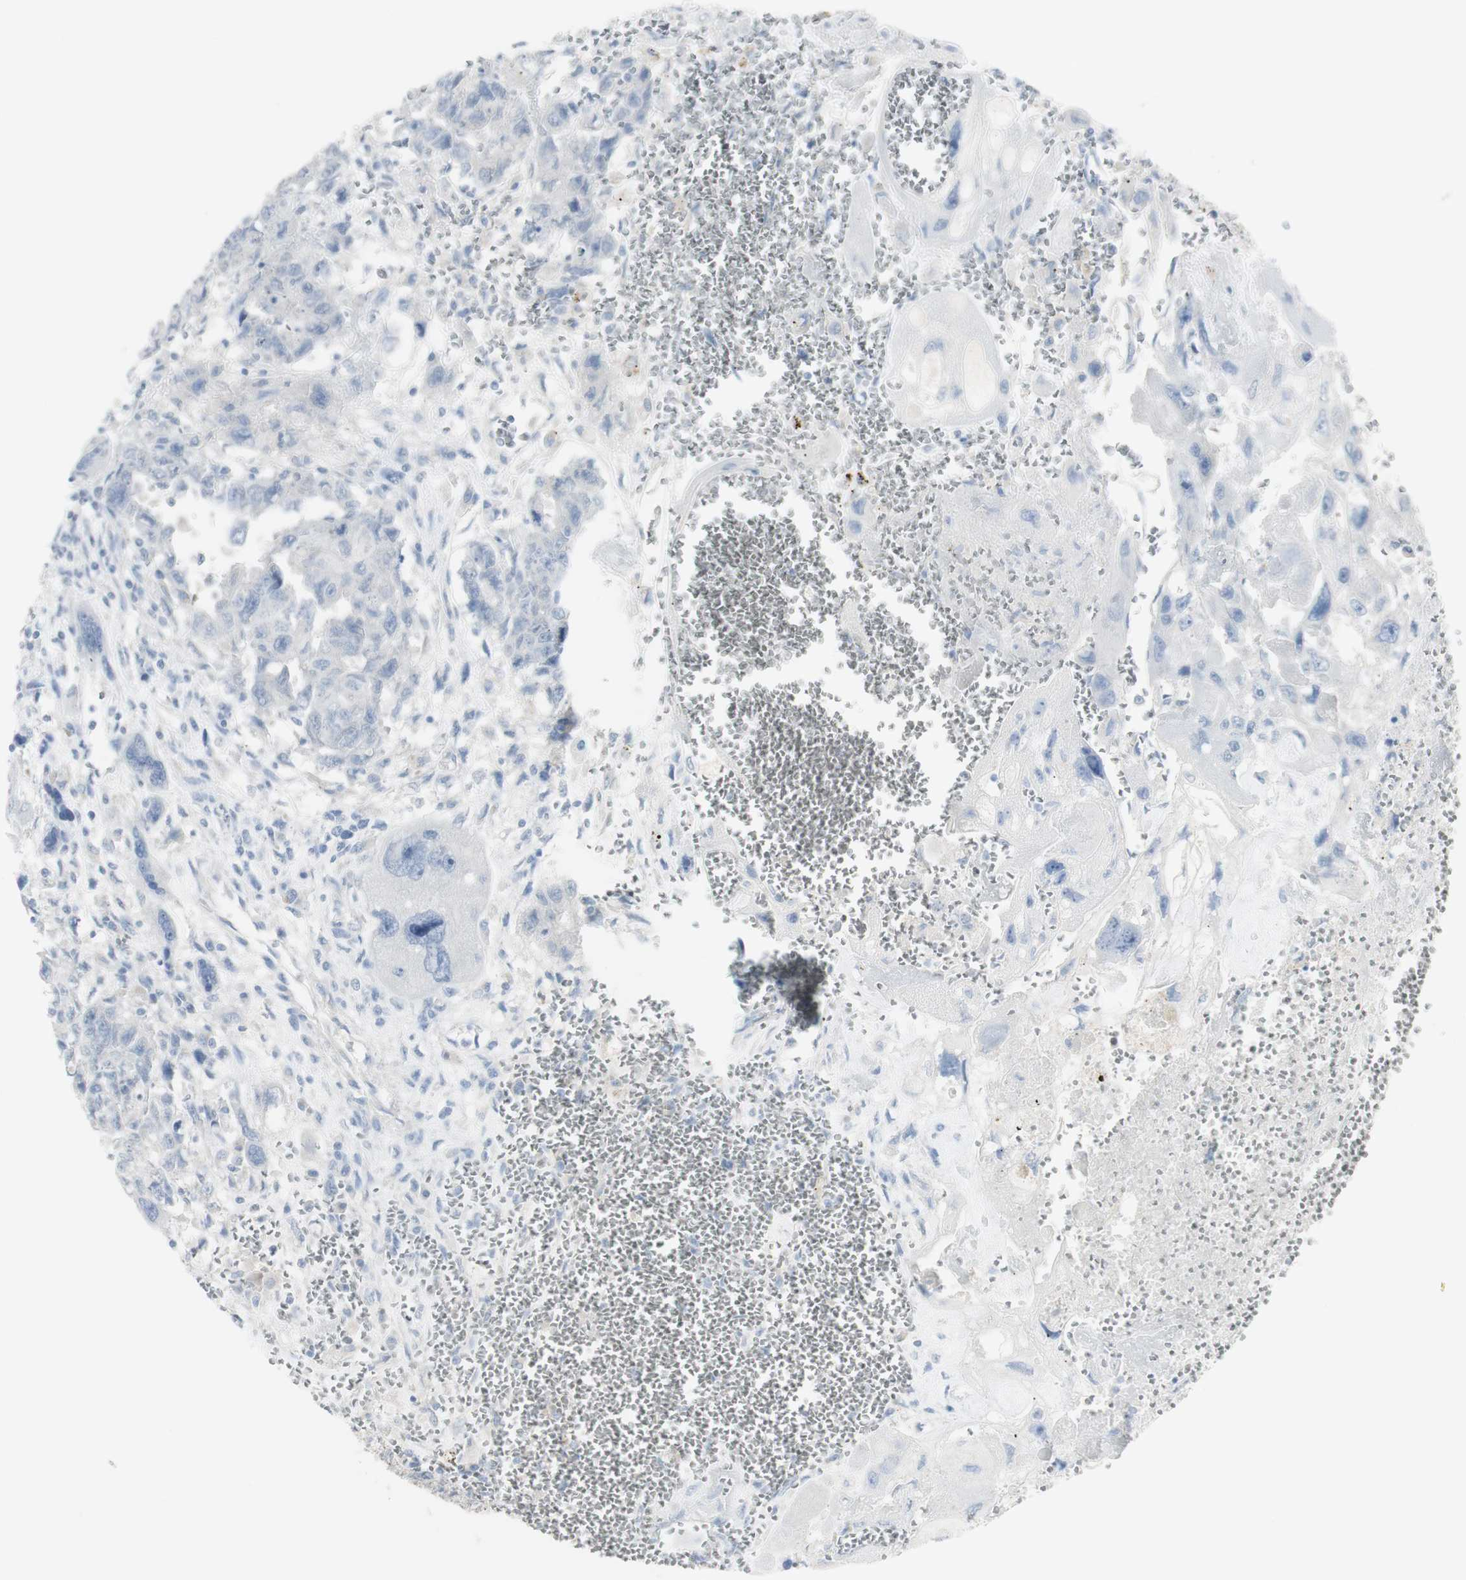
{"staining": {"intensity": "negative", "quantity": "none", "location": "none"}, "tissue": "testis cancer", "cell_type": "Tumor cells", "image_type": "cancer", "snomed": [{"axis": "morphology", "description": "Carcinoma, Embryonal, NOS"}, {"axis": "topography", "description": "Testis"}], "caption": "IHC of testis cancer (embryonal carcinoma) demonstrates no staining in tumor cells.", "gene": "CD207", "patient": {"sex": "male", "age": 28}}